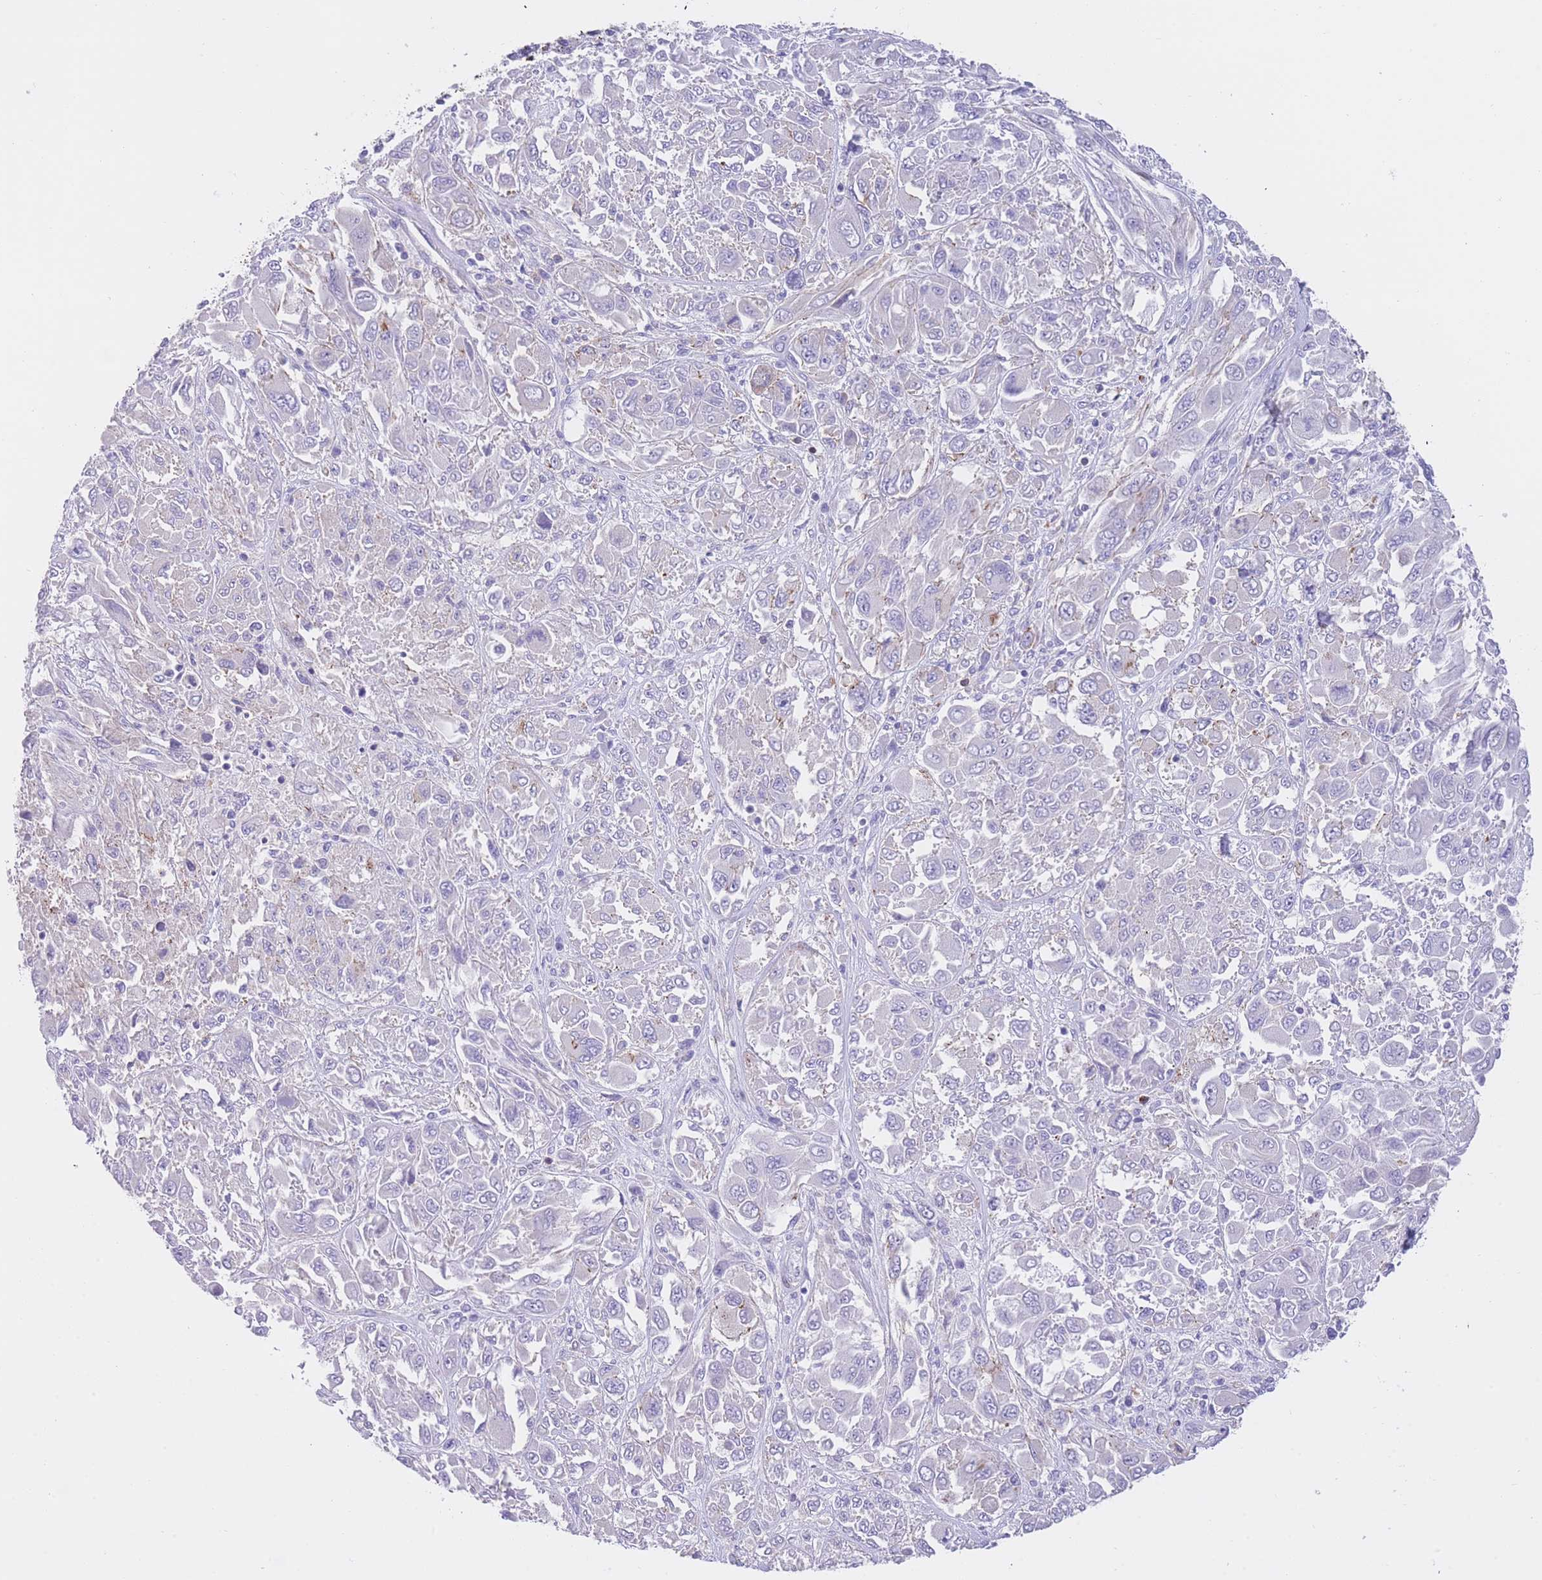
{"staining": {"intensity": "negative", "quantity": "none", "location": "none"}, "tissue": "melanoma", "cell_type": "Tumor cells", "image_type": "cancer", "snomed": [{"axis": "morphology", "description": "Malignant melanoma, NOS"}, {"axis": "topography", "description": "Skin"}], "caption": "High magnification brightfield microscopy of malignant melanoma stained with DAB (brown) and counterstained with hematoxylin (blue): tumor cells show no significant expression.", "gene": "LDB3", "patient": {"sex": "female", "age": 91}}